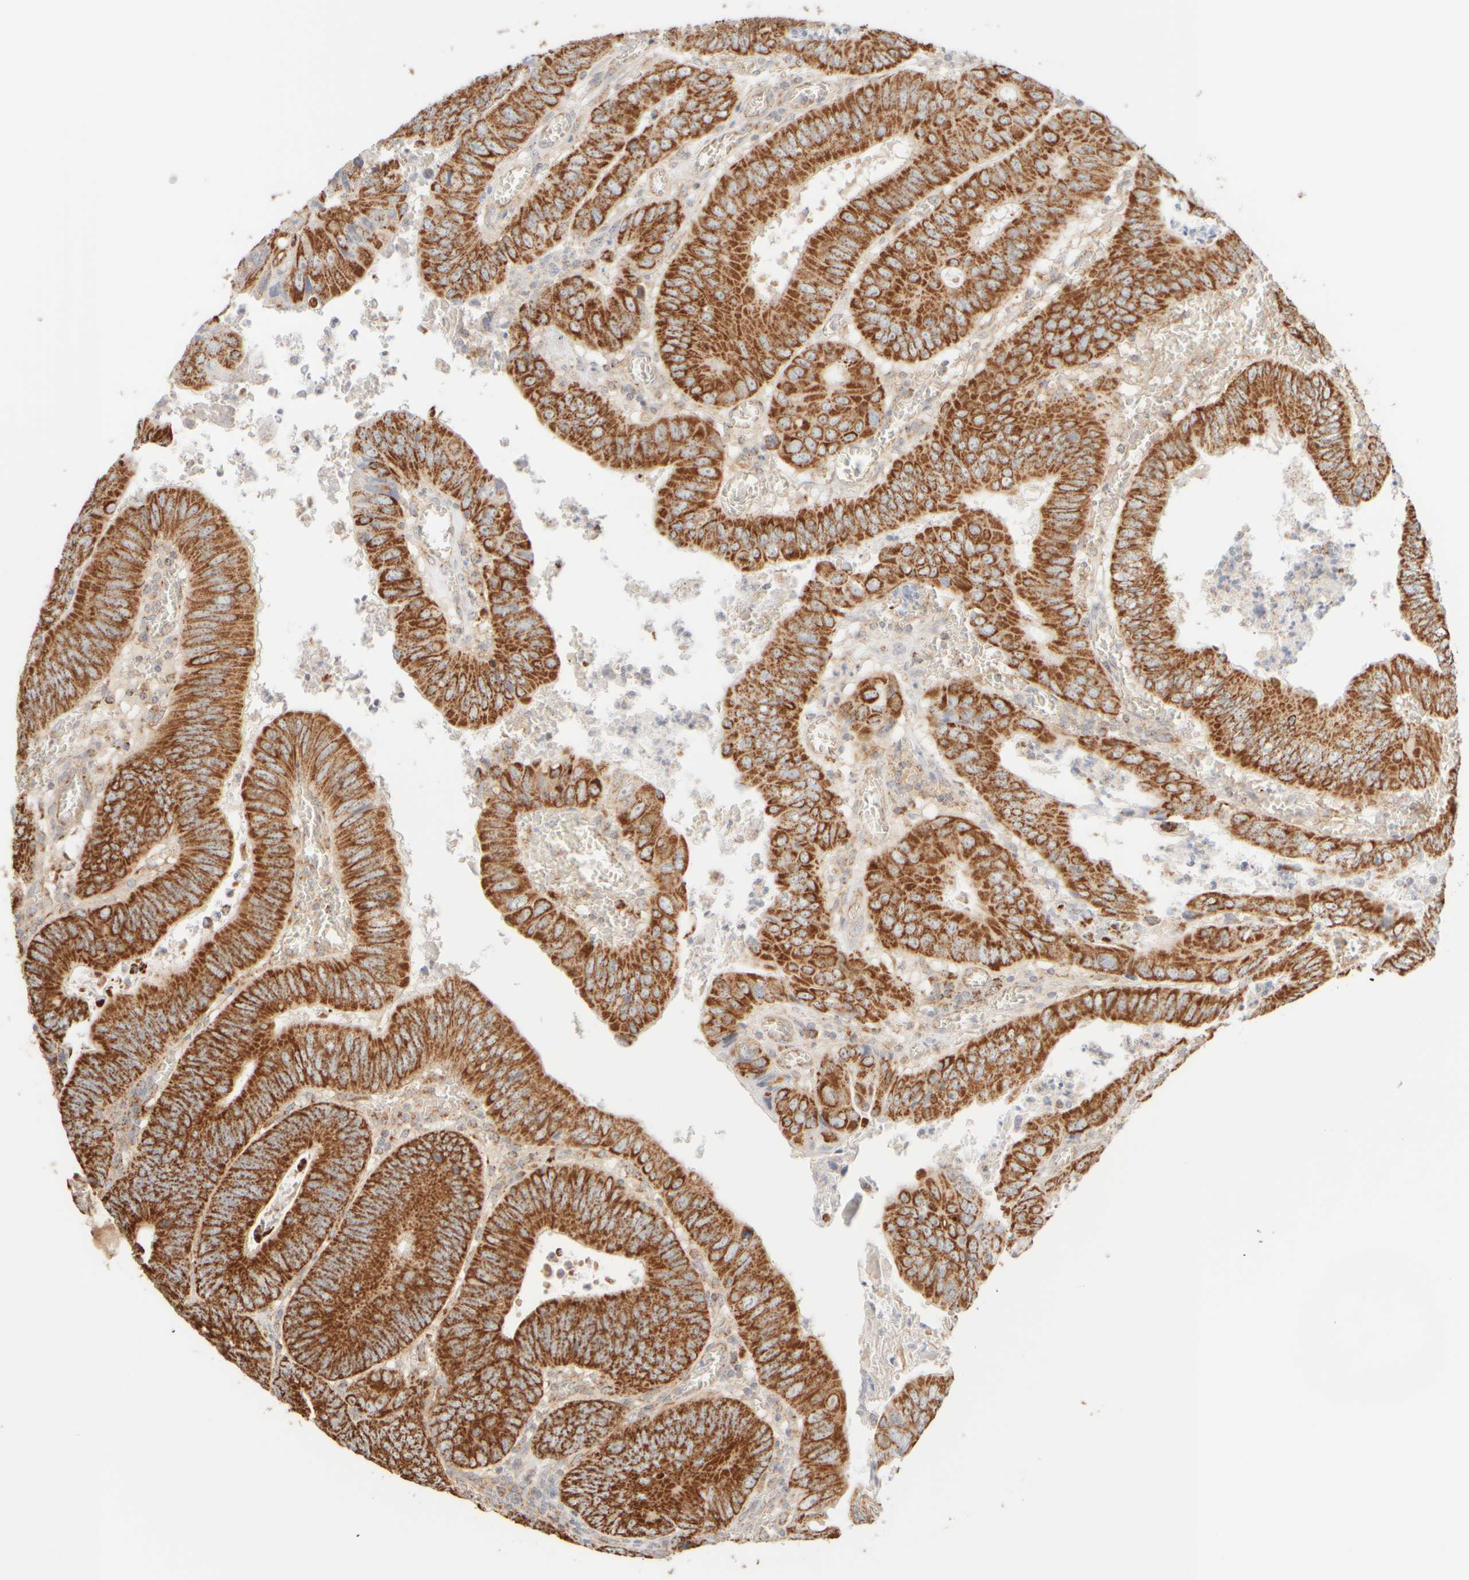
{"staining": {"intensity": "strong", "quantity": ">75%", "location": "cytoplasmic/membranous"}, "tissue": "colorectal cancer", "cell_type": "Tumor cells", "image_type": "cancer", "snomed": [{"axis": "morphology", "description": "Inflammation, NOS"}, {"axis": "morphology", "description": "Adenocarcinoma, NOS"}, {"axis": "topography", "description": "Colon"}], "caption": "Immunohistochemical staining of human colorectal cancer demonstrates high levels of strong cytoplasmic/membranous expression in about >75% of tumor cells.", "gene": "APBB2", "patient": {"sex": "male", "age": 72}}